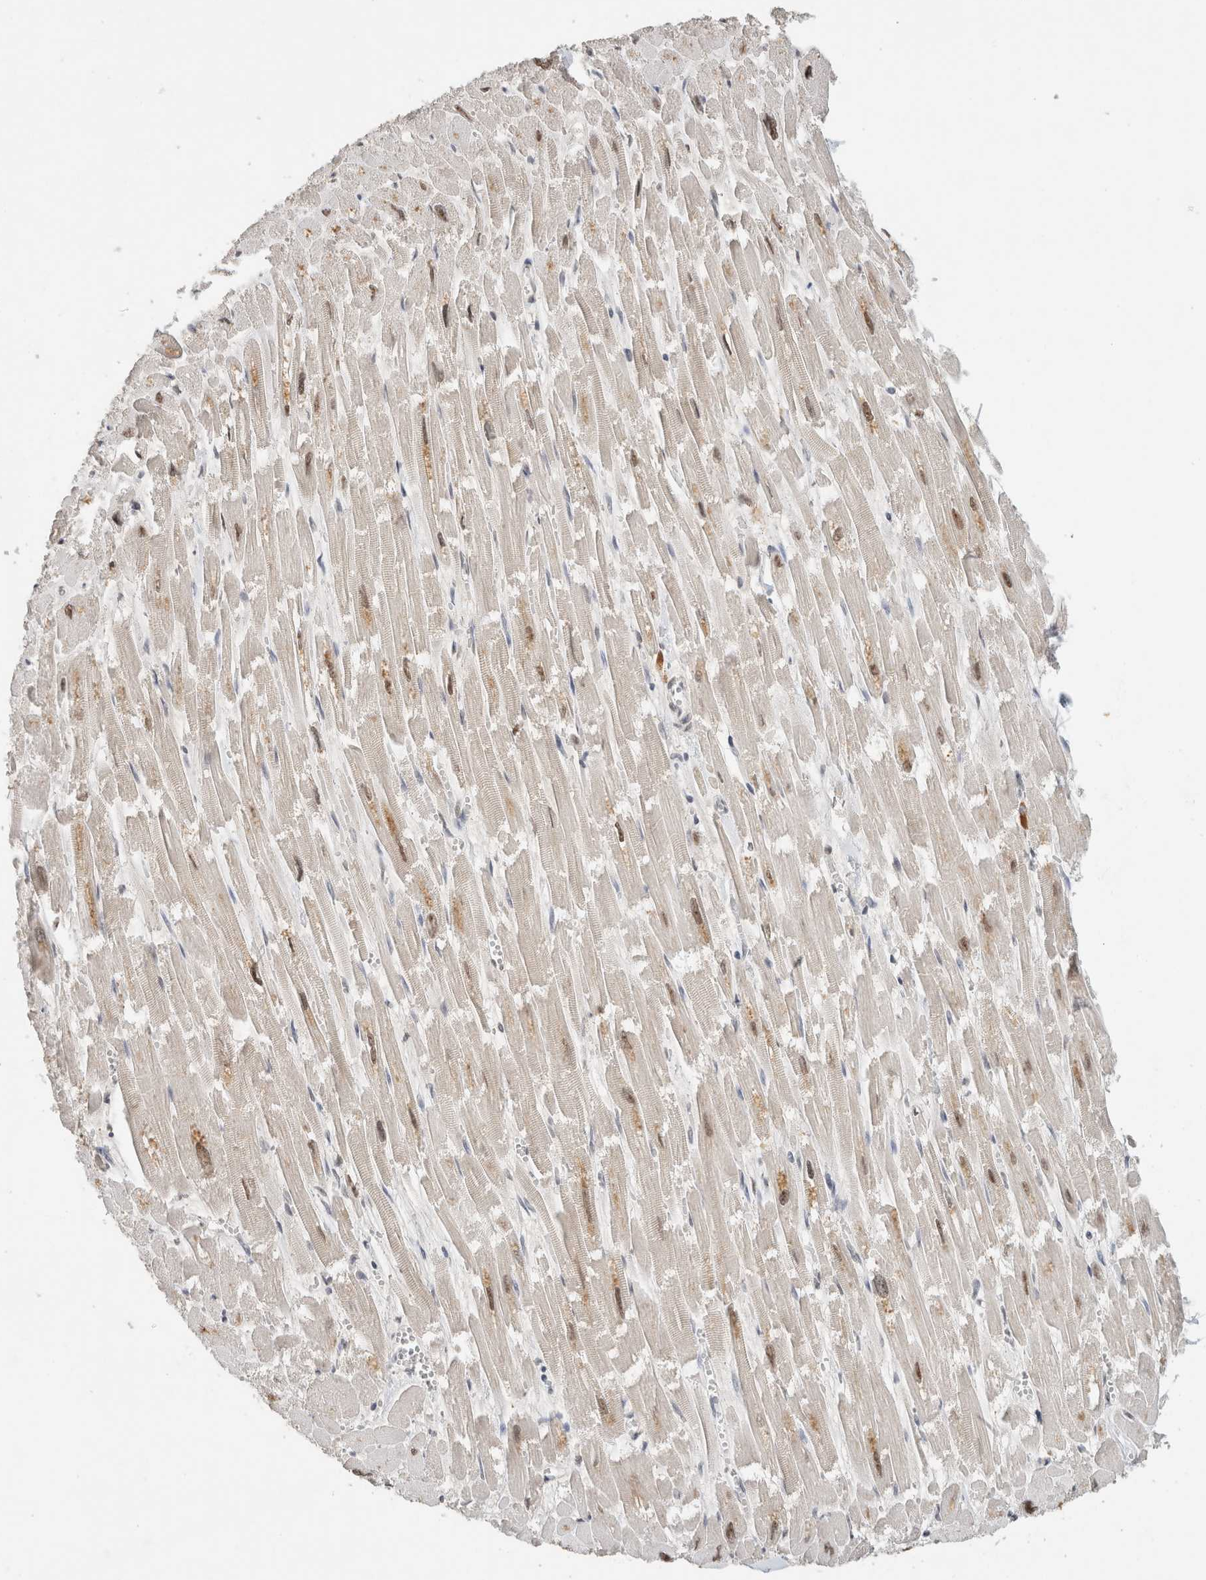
{"staining": {"intensity": "strong", "quantity": "25%-75%", "location": "nuclear"}, "tissue": "heart muscle", "cell_type": "Cardiomyocytes", "image_type": "normal", "snomed": [{"axis": "morphology", "description": "Normal tissue, NOS"}, {"axis": "topography", "description": "Heart"}], "caption": "Immunohistochemical staining of benign heart muscle displays strong nuclear protein expression in approximately 25%-75% of cardiomyocytes. (DAB = brown stain, brightfield microscopy at high magnification).", "gene": "DDX42", "patient": {"sex": "male", "age": 54}}